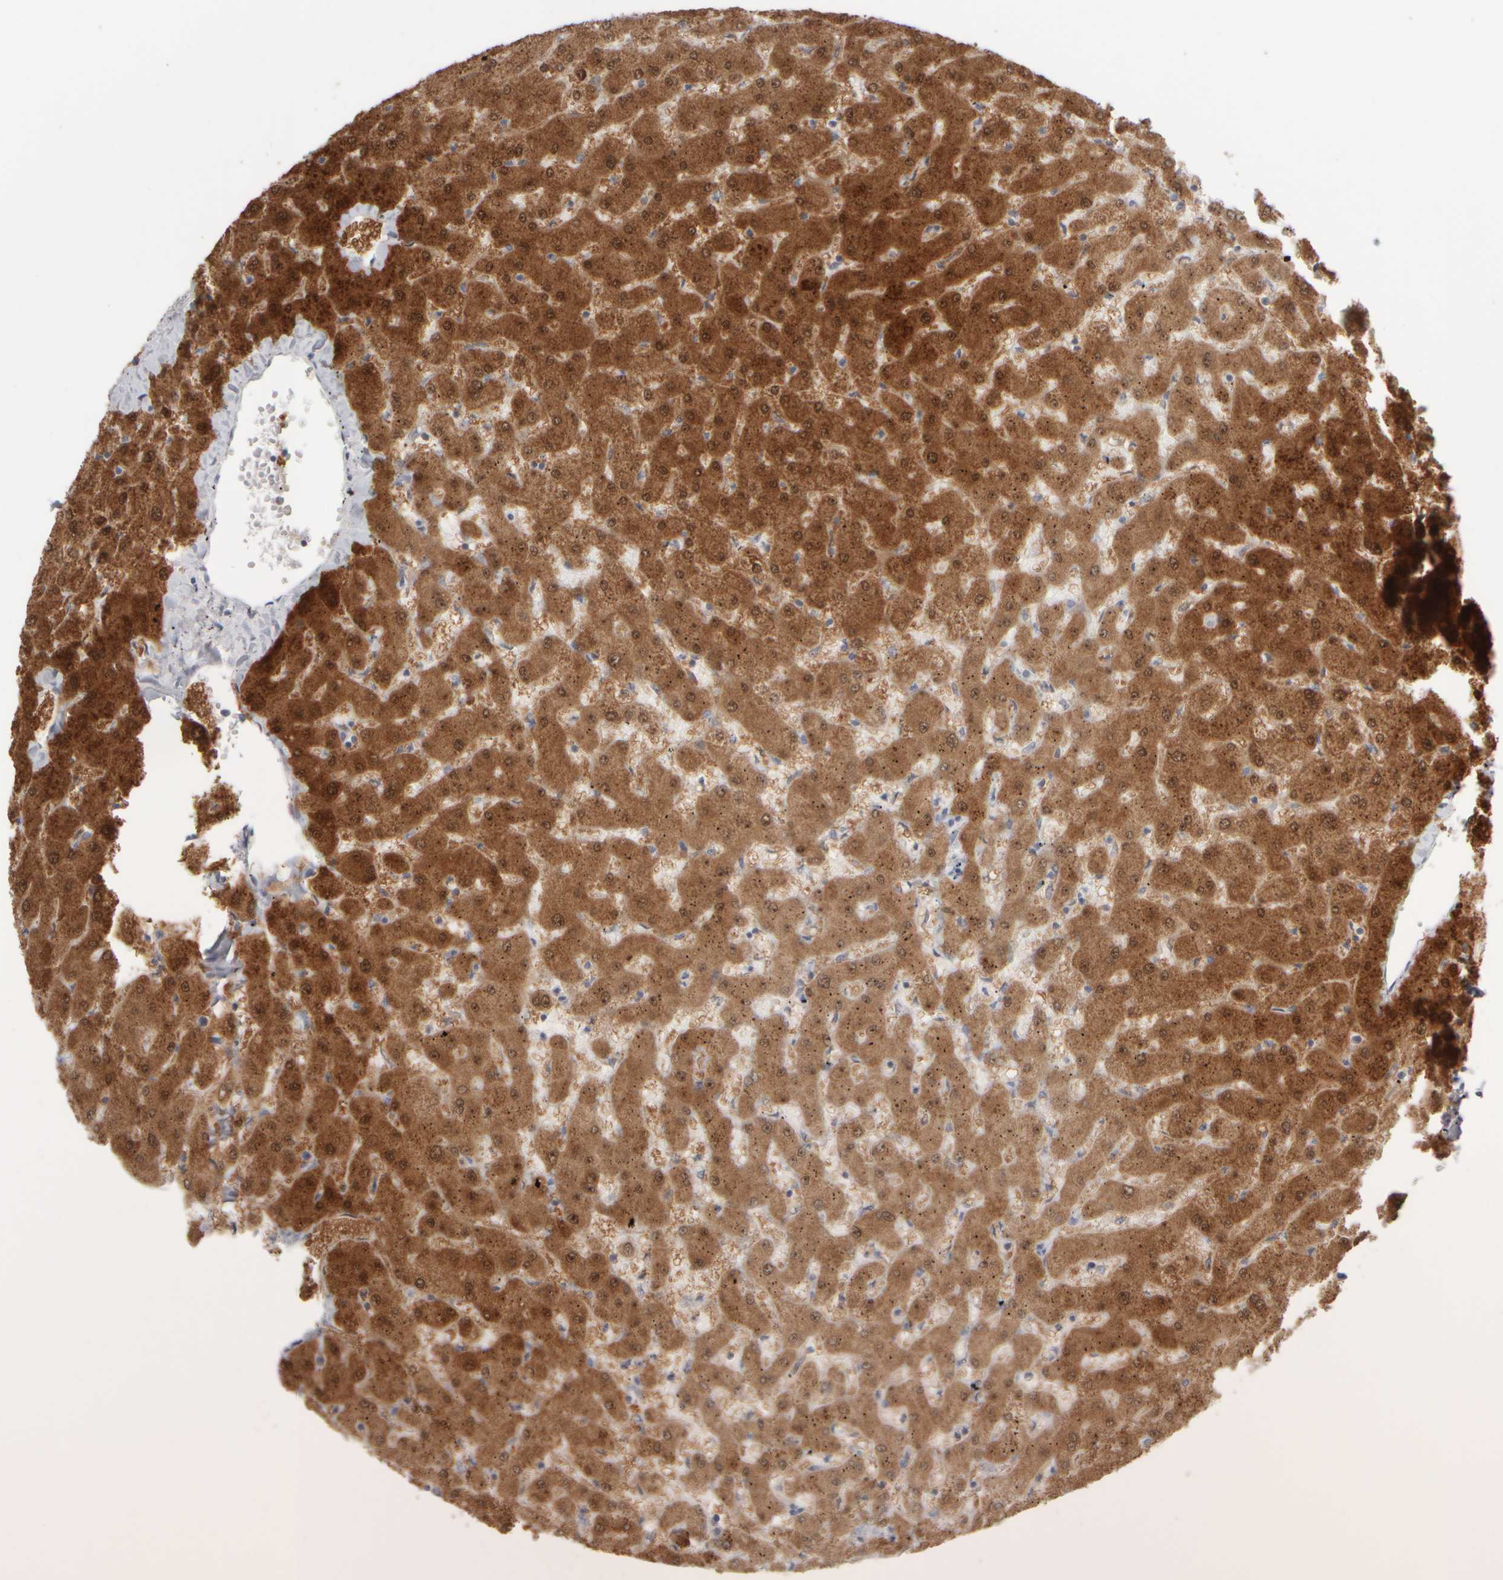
{"staining": {"intensity": "negative", "quantity": "none", "location": "none"}, "tissue": "liver", "cell_type": "Cholangiocytes", "image_type": "normal", "snomed": [{"axis": "morphology", "description": "Normal tissue, NOS"}, {"axis": "topography", "description": "Liver"}], "caption": "A high-resolution image shows immunohistochemistry (IHC) staining of benign liver, which displays no significant expression in cholangiocytes. Brightfield microscopy of immunohistochemistry (IHC) stained with DAB (brown) and hematoxylin (blue), captured at high magnification.", "gene": "DCXR", "patient": {"sex": "female", "age": 63}}